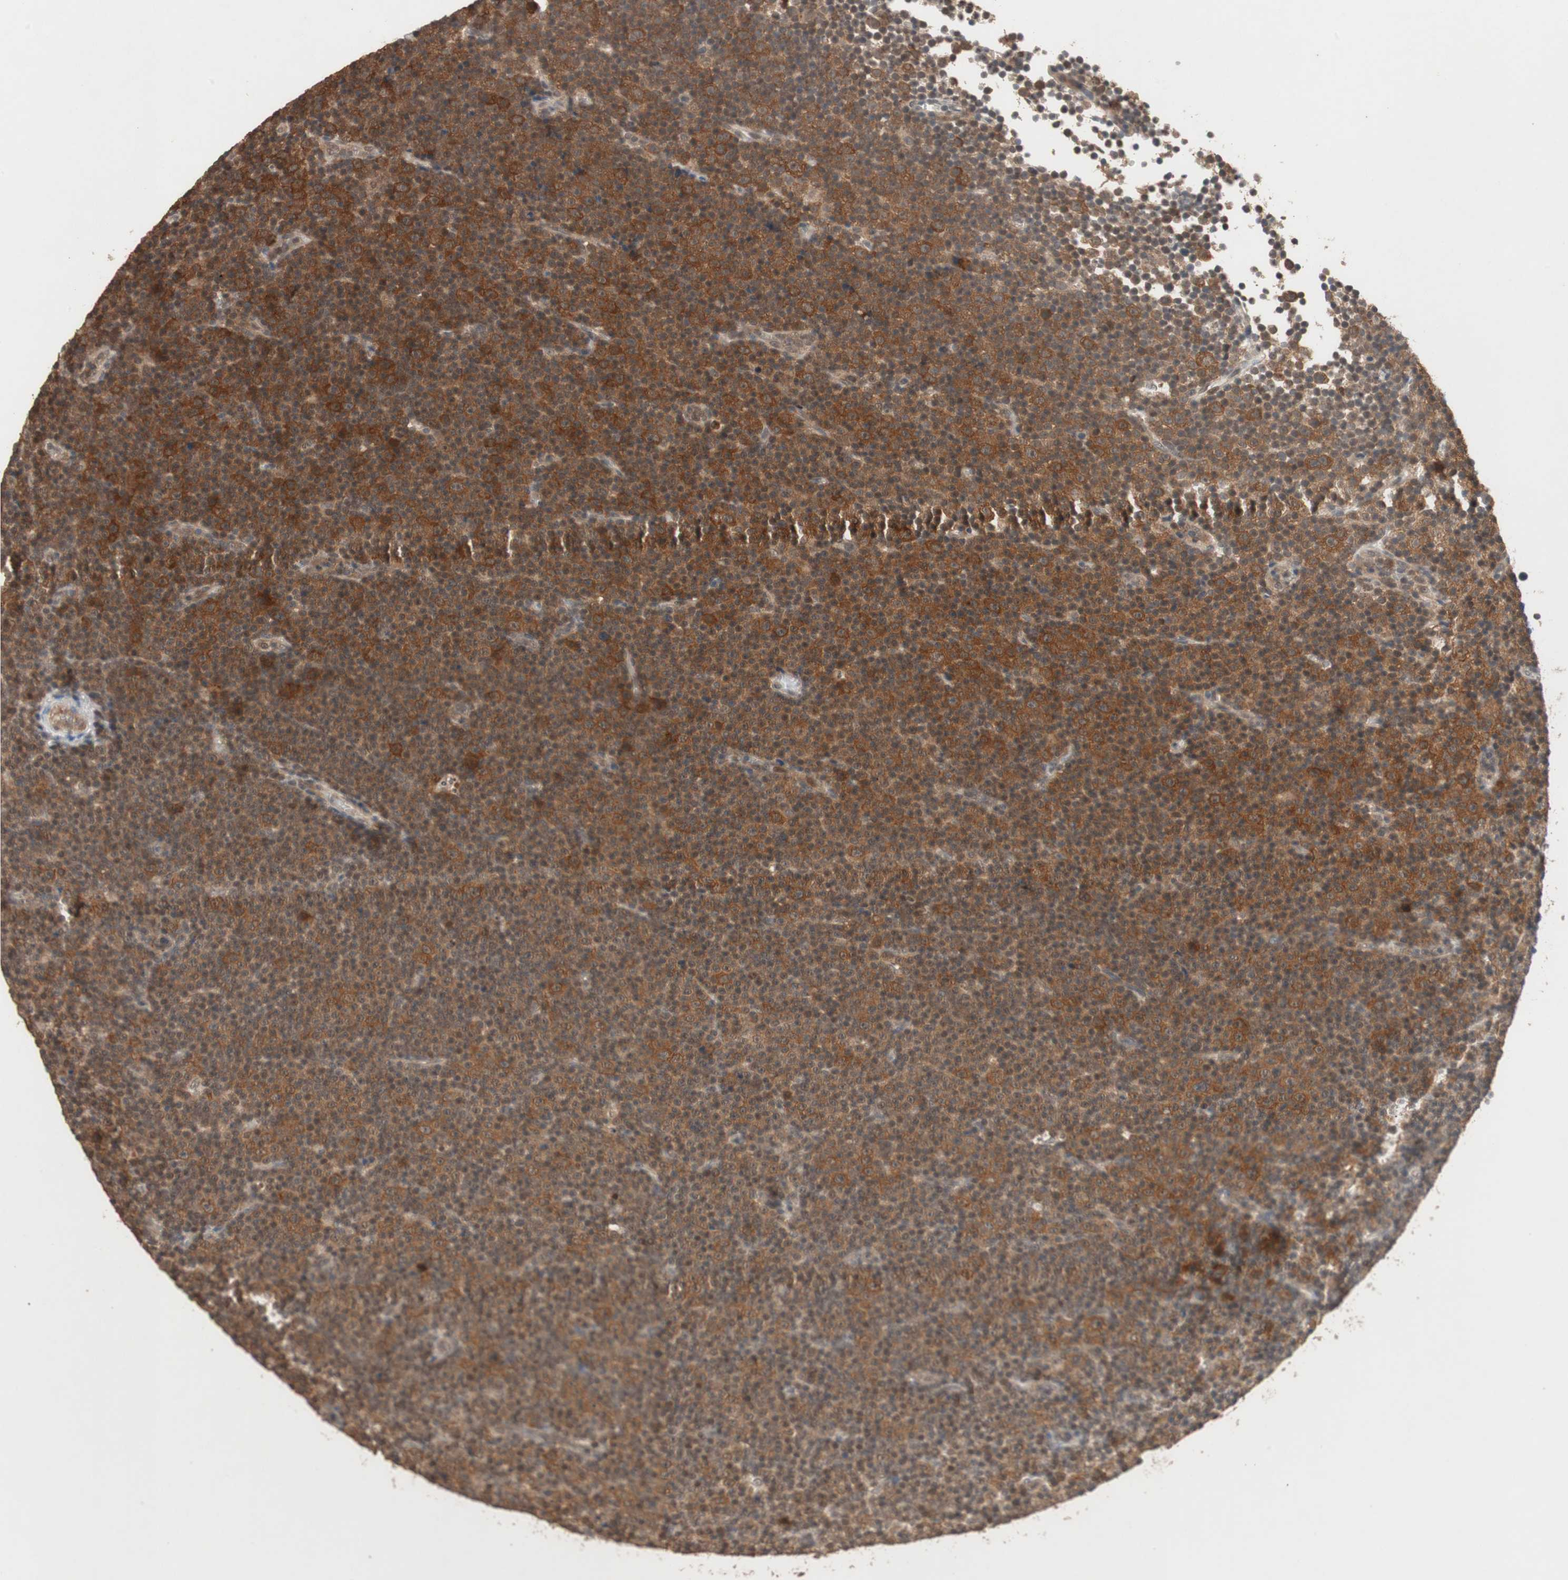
{"staining": {"intensity": "strong", "quantity": ">75%", "location": "cytoplasmic/membranous"}, "tissue": "lymphoma", "cell_type": "Tumor cells", "image_type": "cancer", "snomed": [{"axis": "morphology", "description": "Malignant lymphoma, non-Hodgkin's type, Low grade"}, {"axis": "topography", "description": "Lymph node"}], "caption": "Immunohistochemical staining of low-grade malignant lymphoma, non-Hodgkin's type reveals high levels of strong cytoplasmic/membranous positivity in about >75% of tumor cells. The protein of interest is stained brown, and the nuclei are stained in blue (DAB (3,3'-diaminobenzidine) IHC with brightfield microscopy, high magnification).", "gene": "GART", "patient": {"sex": "female", "age": 67}}